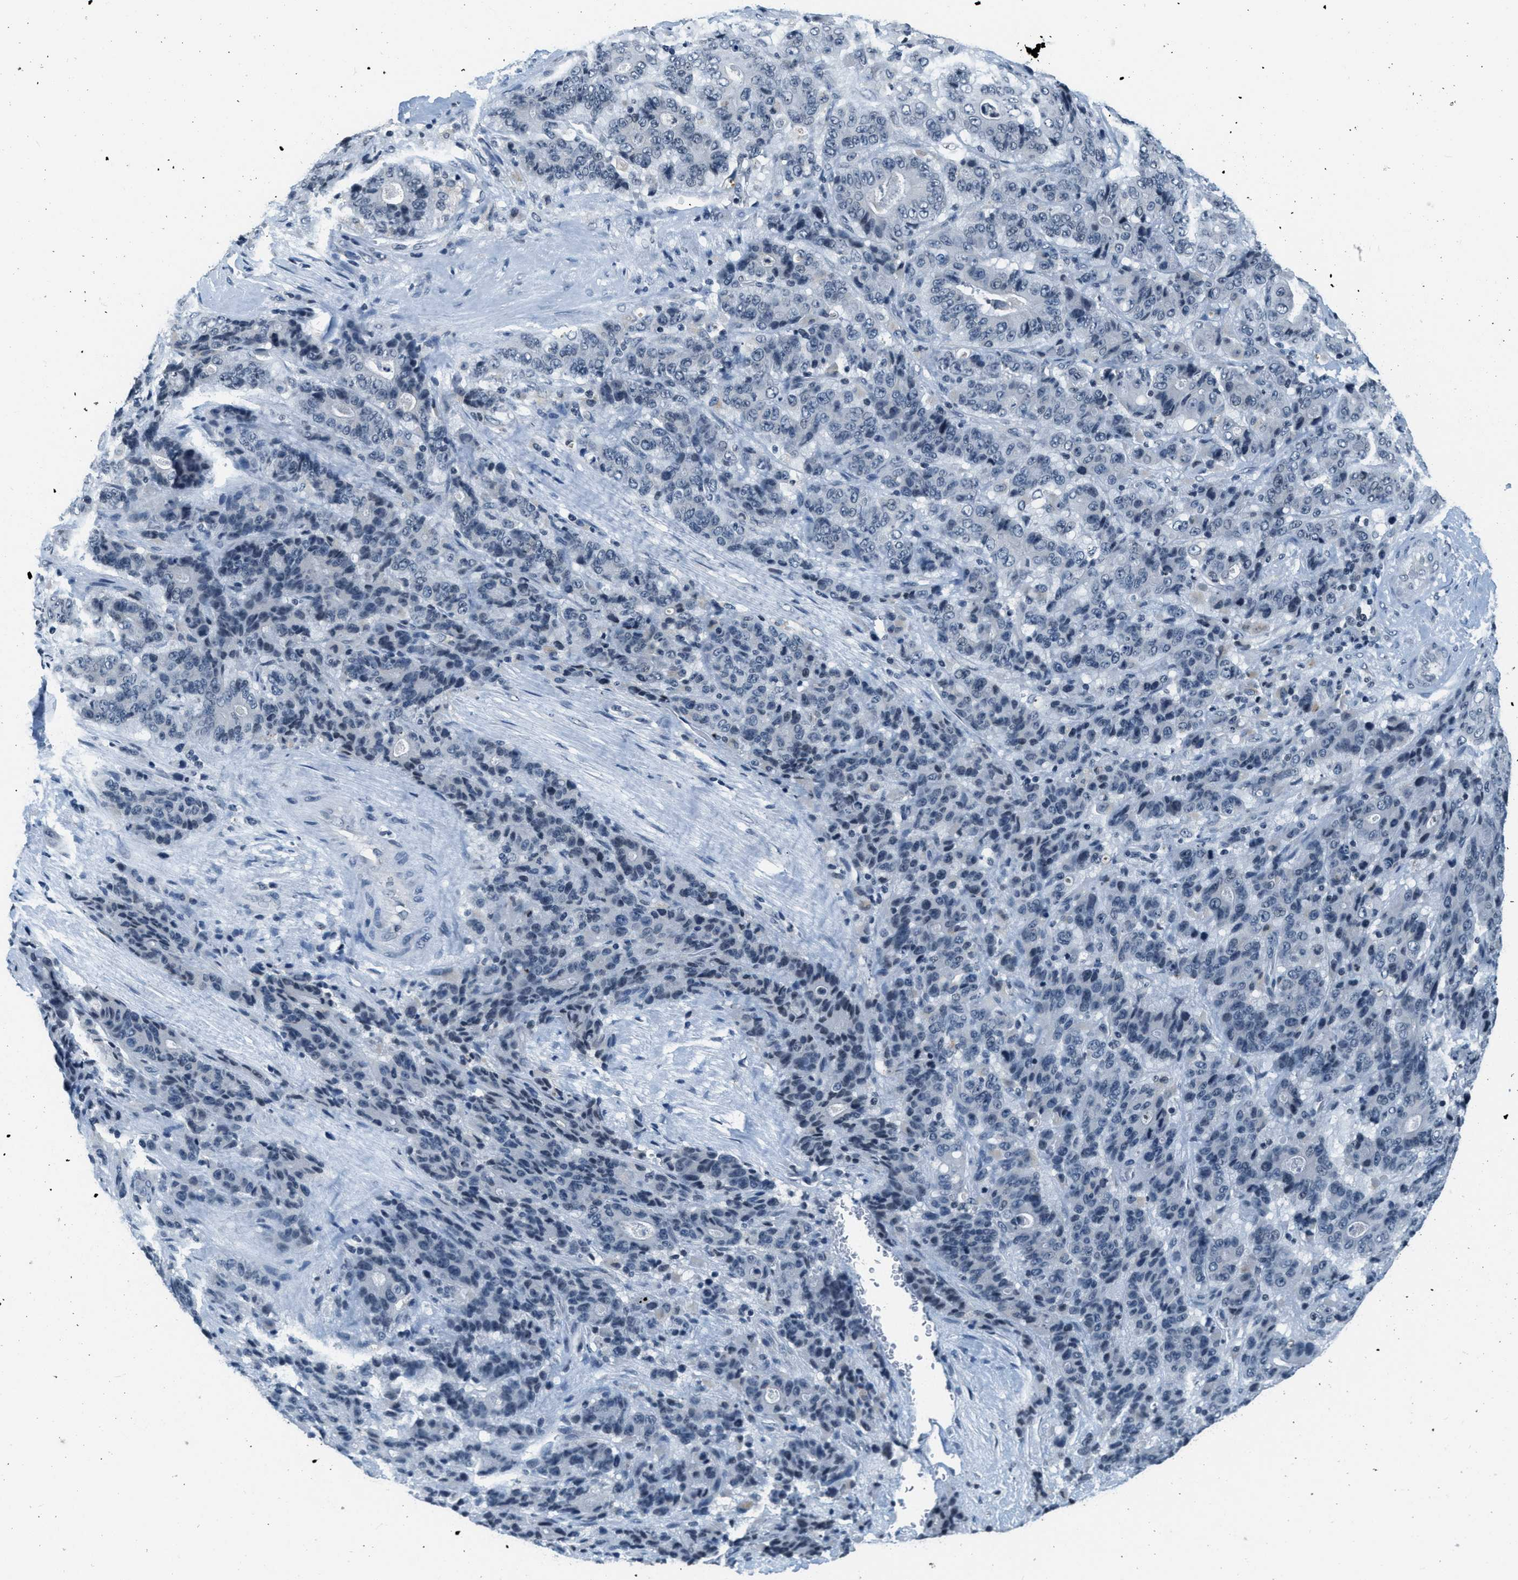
{"staining": {"intensity": "negative", "quantity": "none", "location": "none"}, "tissue": "stomach cancer", "cell_type": "Tumor cells", "image_type": "cancer", "snomed": [{"axis": "morphology", "description": "Adenocarcinoma, NOS"}, {"axis": "topography", "description": "Stomach"}], "caption": "Photomicrograph shows no significant protein positivity in tumor cells of adenocarcinoma (stomach). The staining is performed using DAB brown chromogen with nuclei counter-stained in using hematoxylin.", "gene": "CA4", "patient": {"sex": "female", "age": 73}}